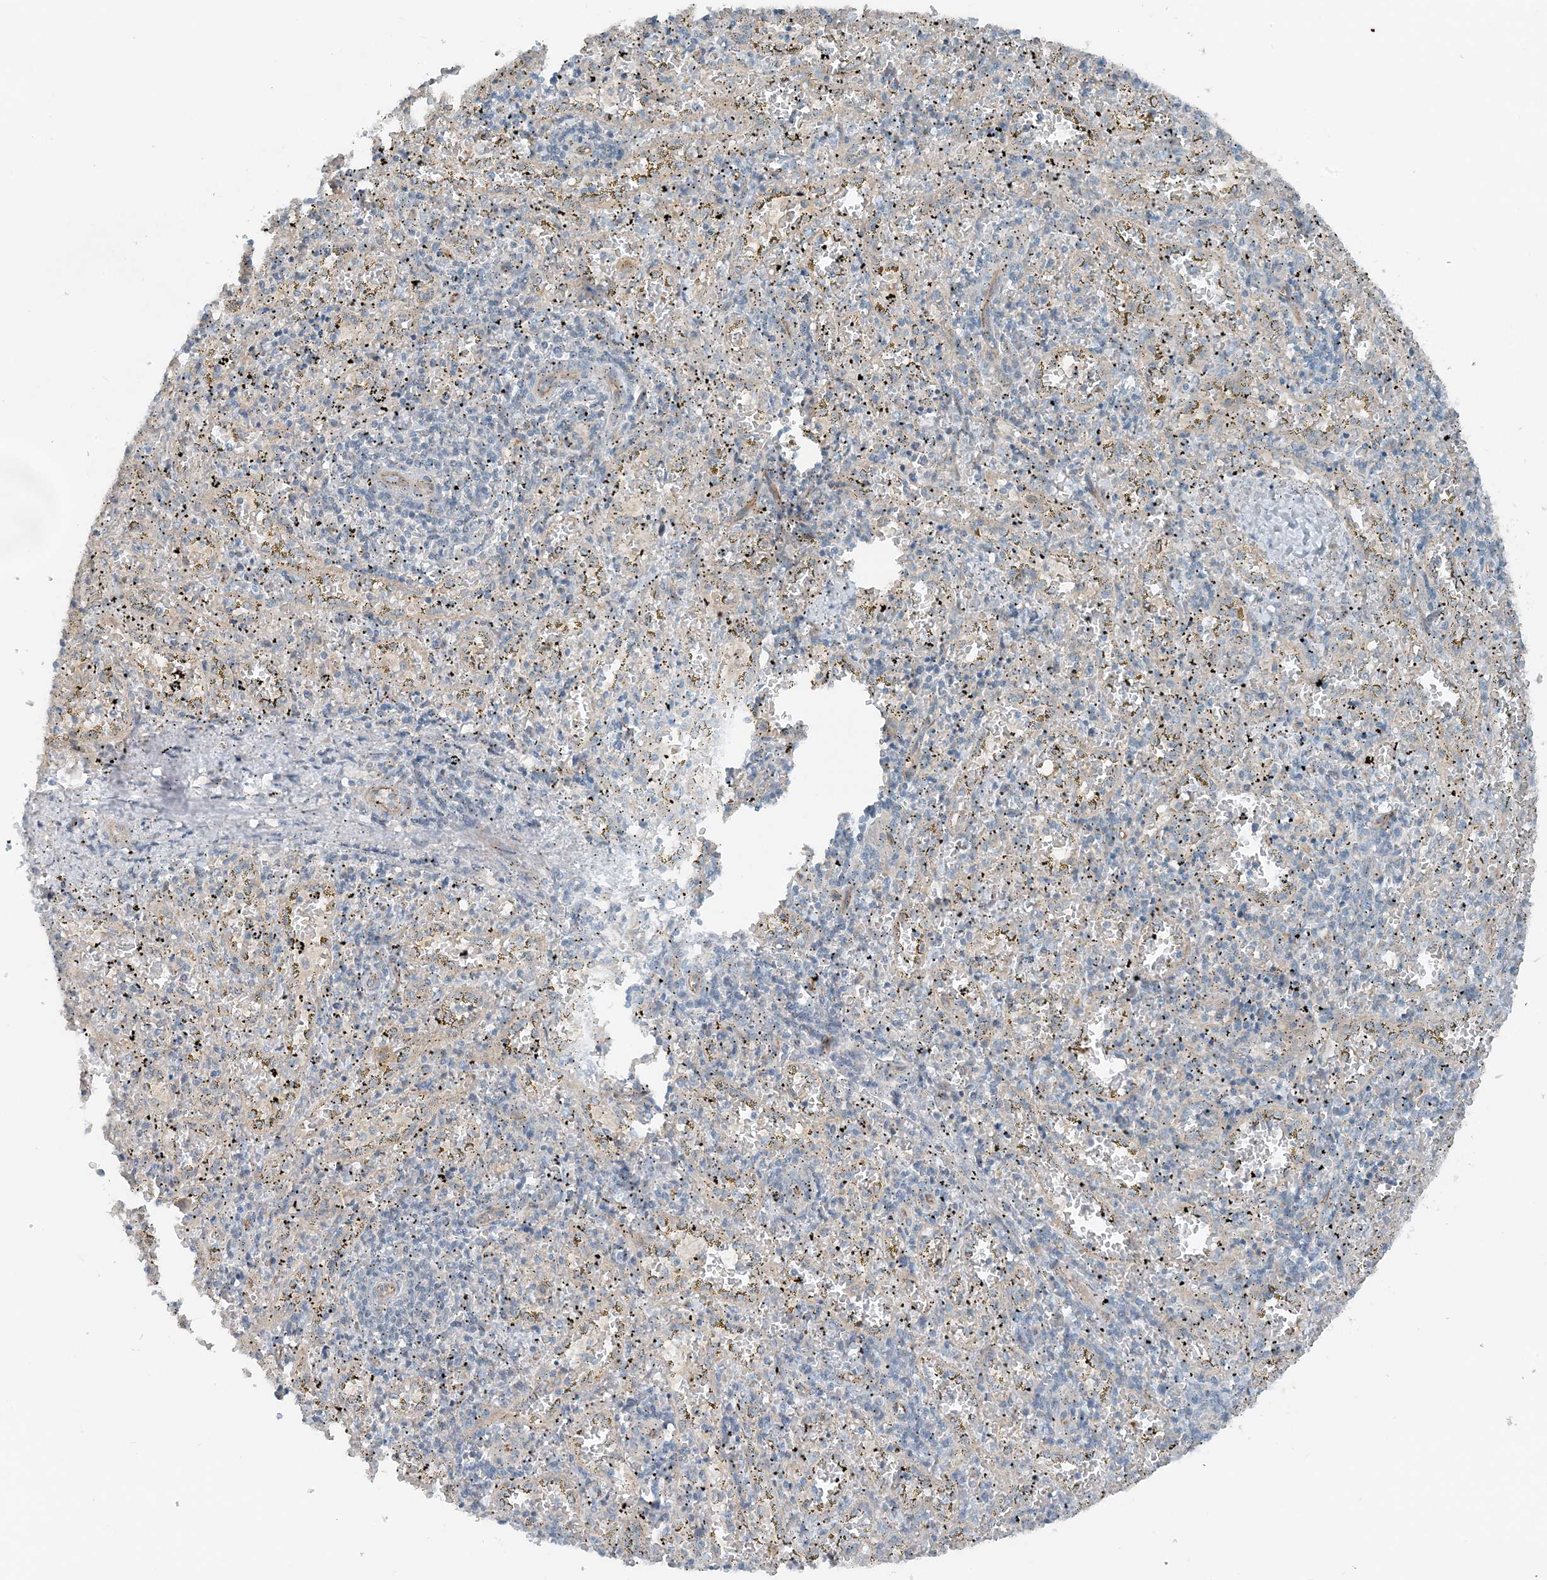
{"staining": {"intensity": "negative", "quantity": "none", "location": "none"}, "tissue": "spleen", "cell_type": "Cells in red pulp", "image_type": "normal", "snomed": [{"axis": "morphology", "description": "Normal tissue, NOS"}, {"axis": "topography", "description": "Spleen"}], "caption": "High power microscopy photomicrograph of an immunohistochemistry histopathology image of benign spleen, revealing no significant positivity in cells in red pulp.", "gene": "MITD1", "patient": {"sex": "male", "age": 11}}